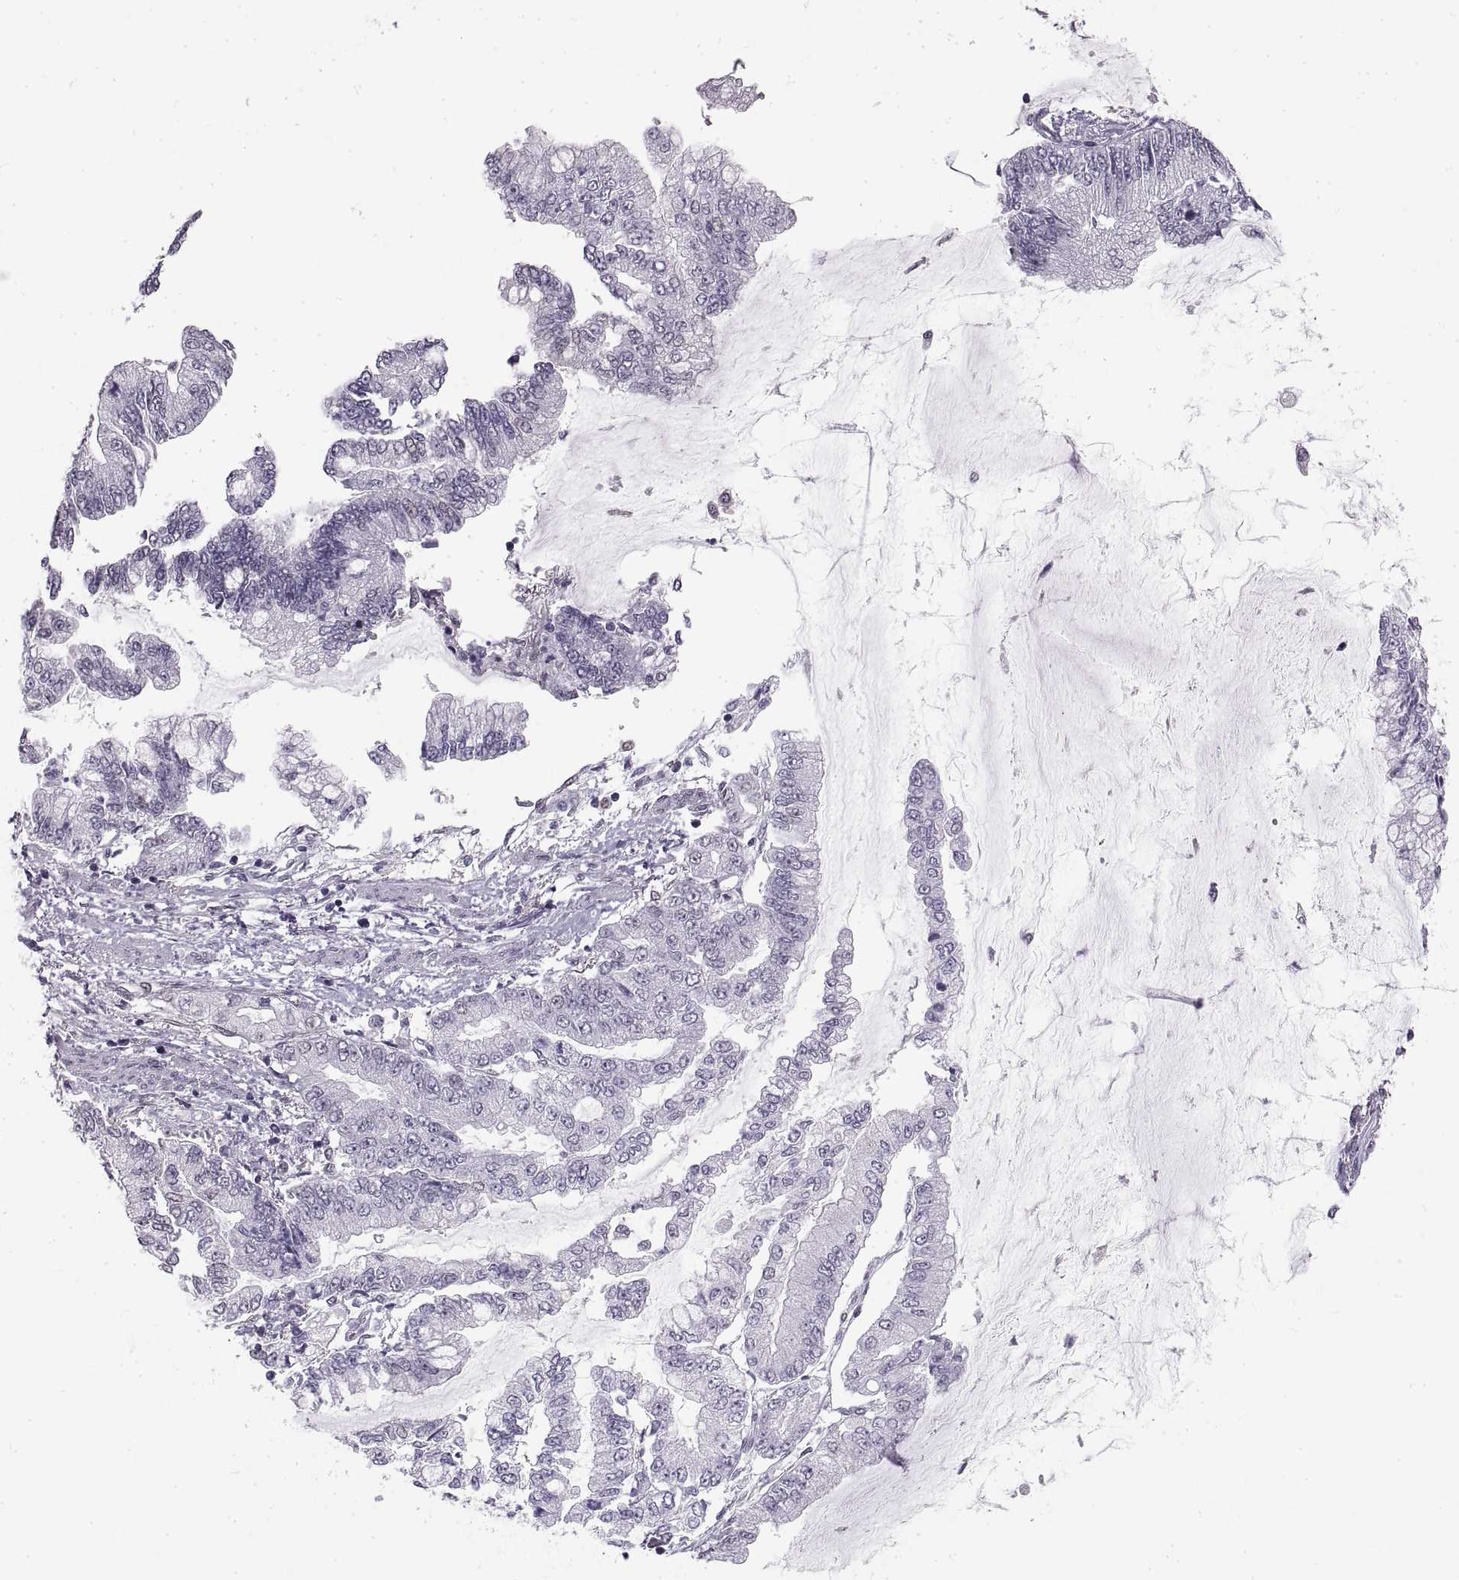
{"staining": {"intensity": "negative", "quantity": "none", "location": "none"}, "tissue": "stomach cancer", "cell_type": "Tumor cells", "image_type": "cancer", "snomed": [{"axis": "morphology", "description": "Adenocarcinoma, NOS"}, {"axis": "topography", "description": "Stomach, upper"}], "caption": "Tumor cells are negative for brown protein staining in stomach cancer.", "gene": "NANOS3", "patient": {"sex": "female", "age": 74}}